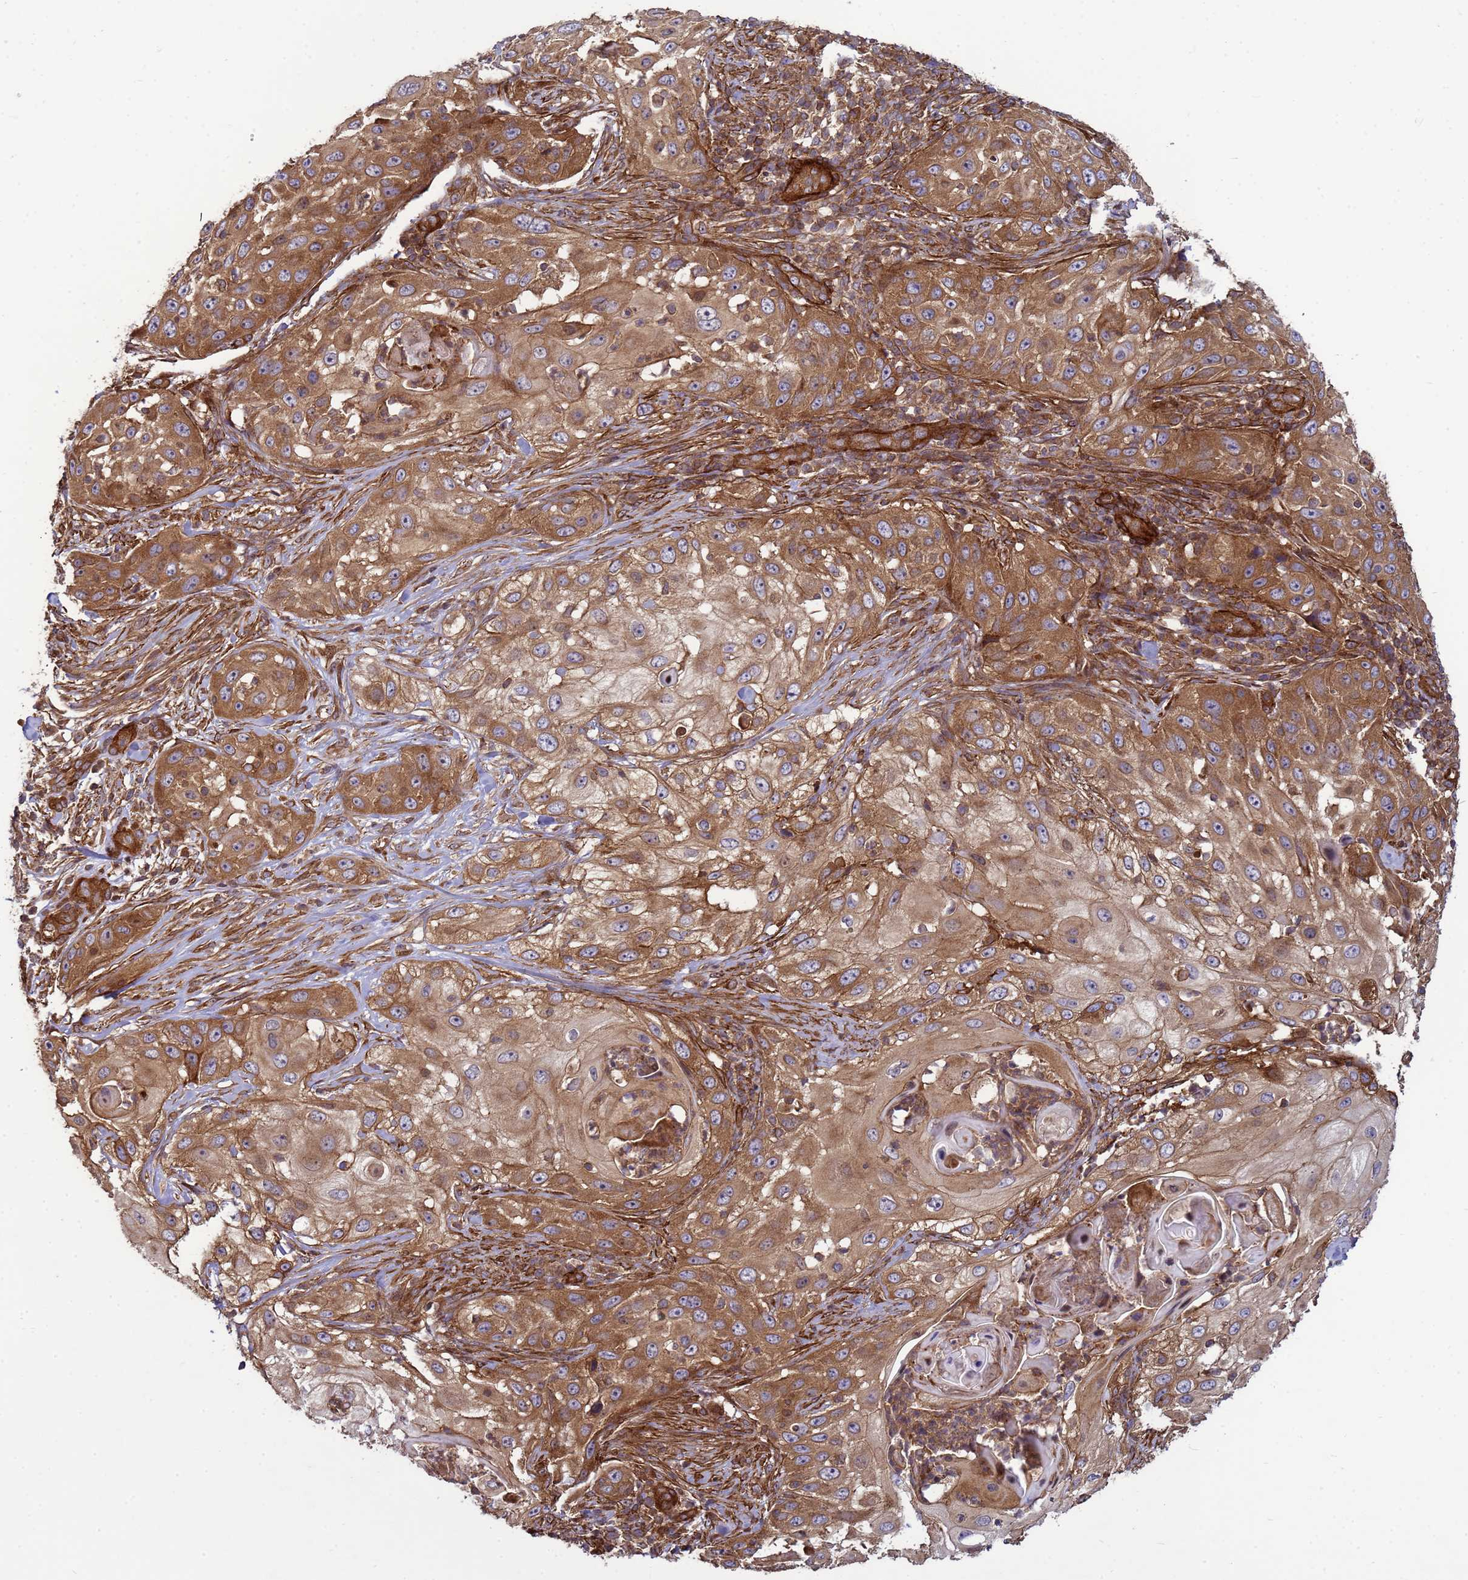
{"staining": {"intensity": "moderate", "quantity": ">75%", "location": "cytoplasmic/membranous"}, "tissue": "skin cancer", "cell_type": "Tumor cells", "image_type": "cancer", "snomed": [{"axis": "morphology", "description": "Squamous cell carcinoma, NOS"}, {"axis": "topography", "description": "Skin"}], "caption": "Skin cancer (squamous cell carcinoma) was stained to show a protein in brown. There is medium levels of moderate cytoplasmic/membranous expression in approximately >75% of tumor cells. (Brightfield microscopy of DAB IHC at high magnification).", "gene": "CNOT1", "patient": {"sex": "female", "age": 44}}